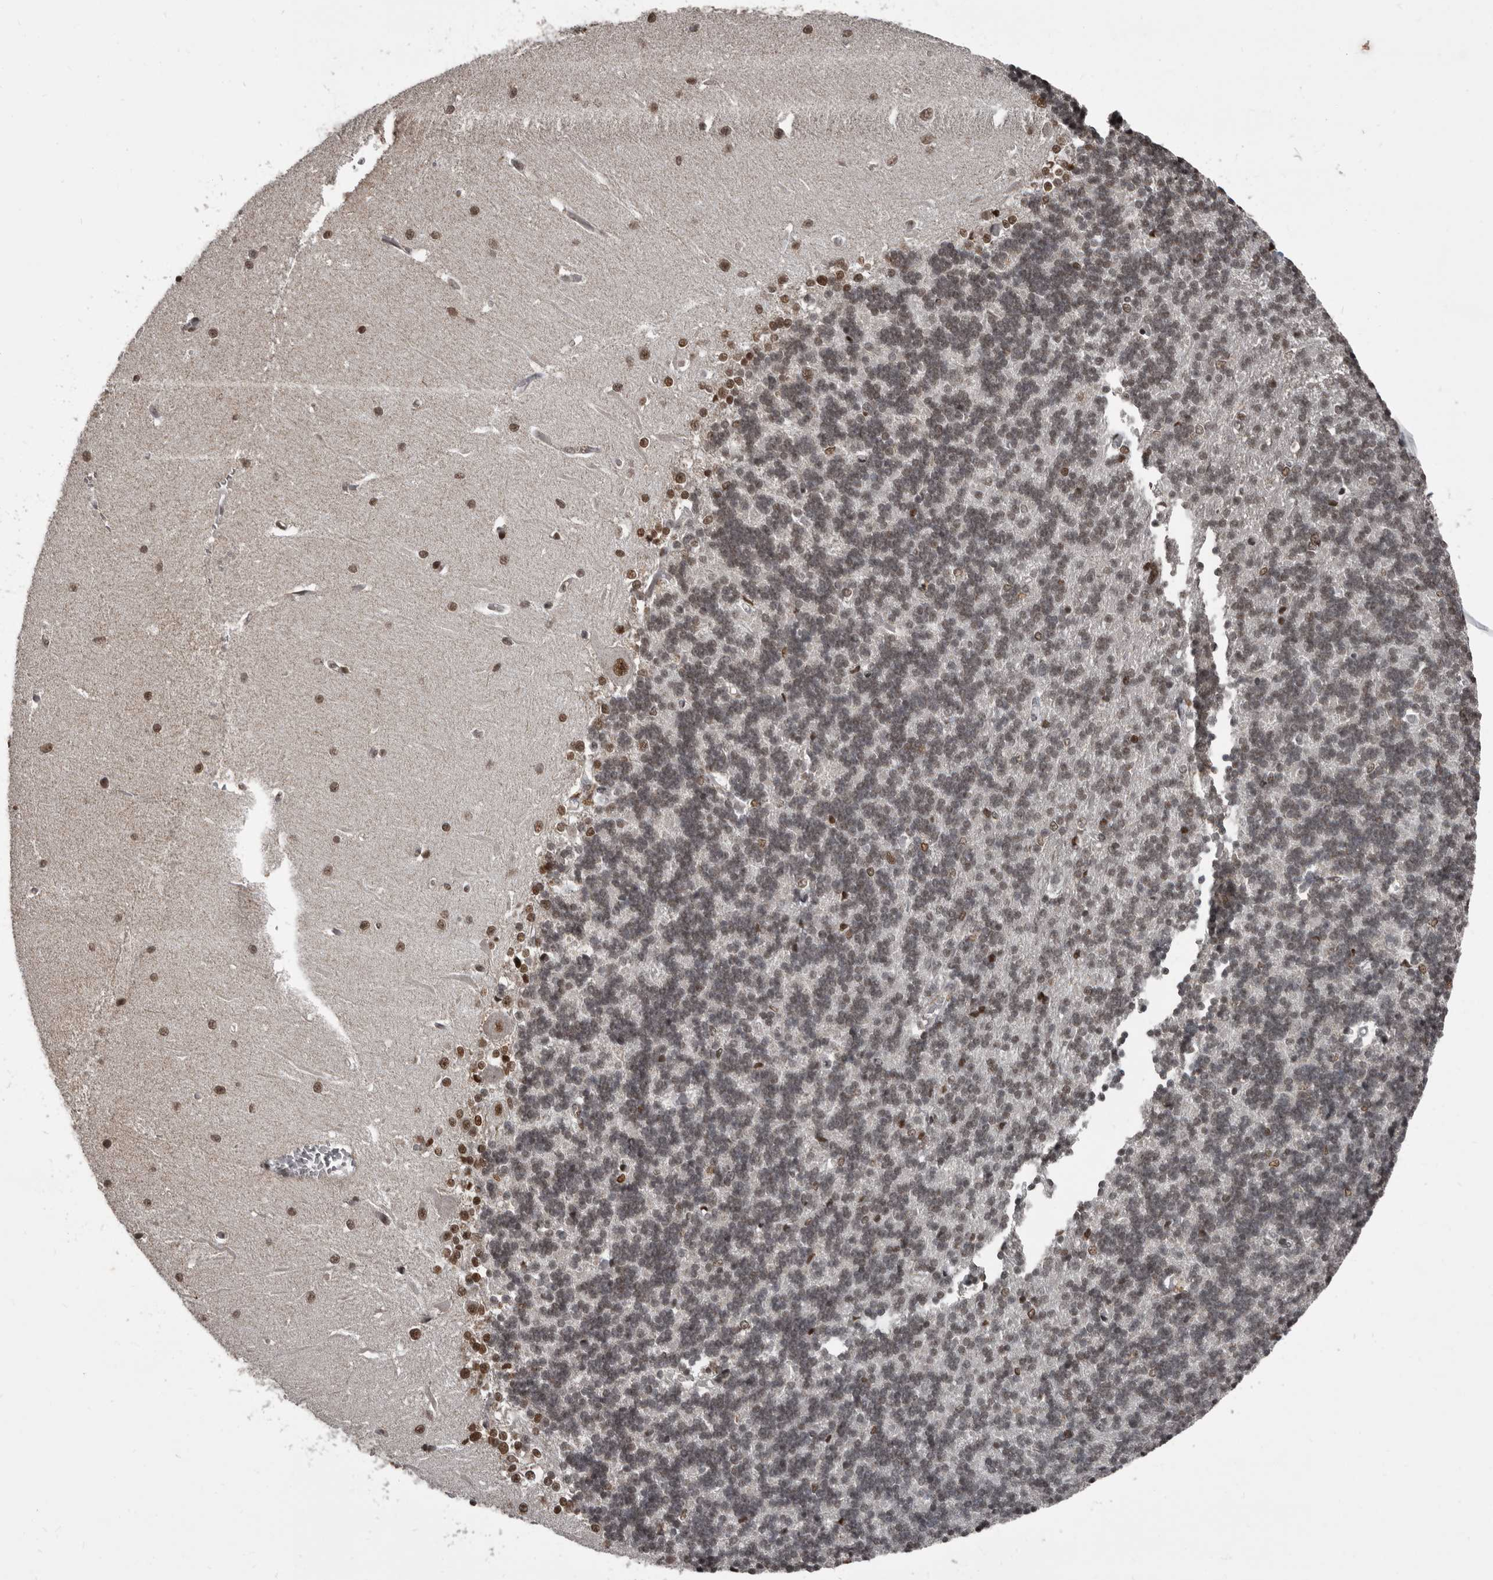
{"staining": {"intensity": "weak", "quantity": ">75%", "location": "nuclear"}, "tissue": "cerebellum", "cell_type": "Cells in granular layer", "image_type": "normal", "snomed": [{"axis": "morphology", "description": "Normal tissue, NOS"}, {"axis": "topography", "description": "Cerebellum"}], "caption": "A histopathology image of human cerebellum stained for a protein exhibits weak nuclear brown staining in cells in granular layer.", "gene": "CHD1L", "patient": {"sex": "male", "age": 37}}